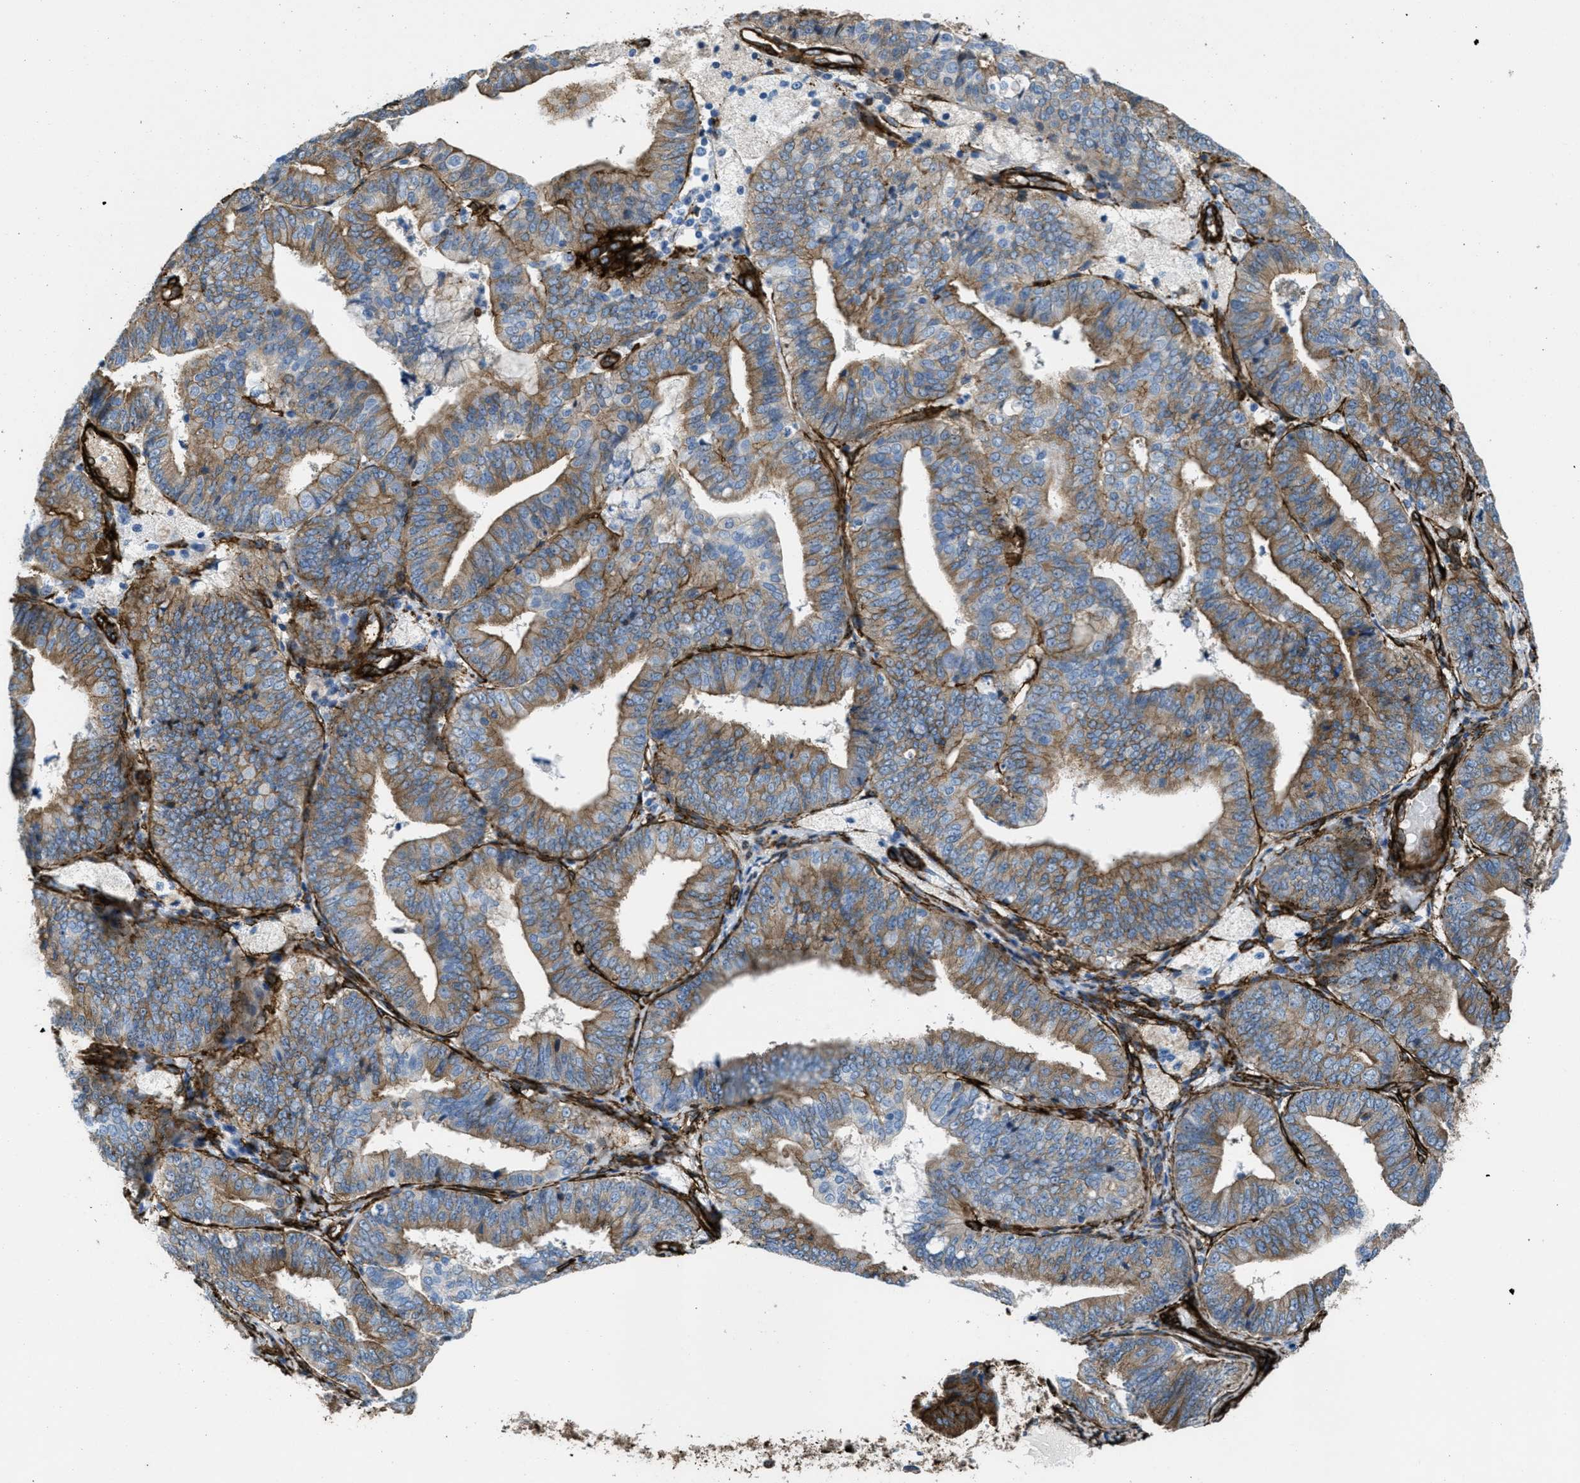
{"staining": {"intensity": "moderate", "quantity": ">75%", "location": "cytoplasmic/membranous"}, "tissue": "endometrial cancer", "cell_type": "Tumor cells", "image_type": "cancer", "snomed": [{"axis": "morphology", "description": "Adenocarcinoma, NOS"}, {"axis": "topography", "description": "Endometrium"}], "caption": "Adenocarcinoma (endometrial) tissue displays moderate cytoplasmic/membranous expression in about >75% of tumor cells, visualized by immunohistochemistry.", "gene": "CALD1", "patient": {"sex": "female", "age": 63}}